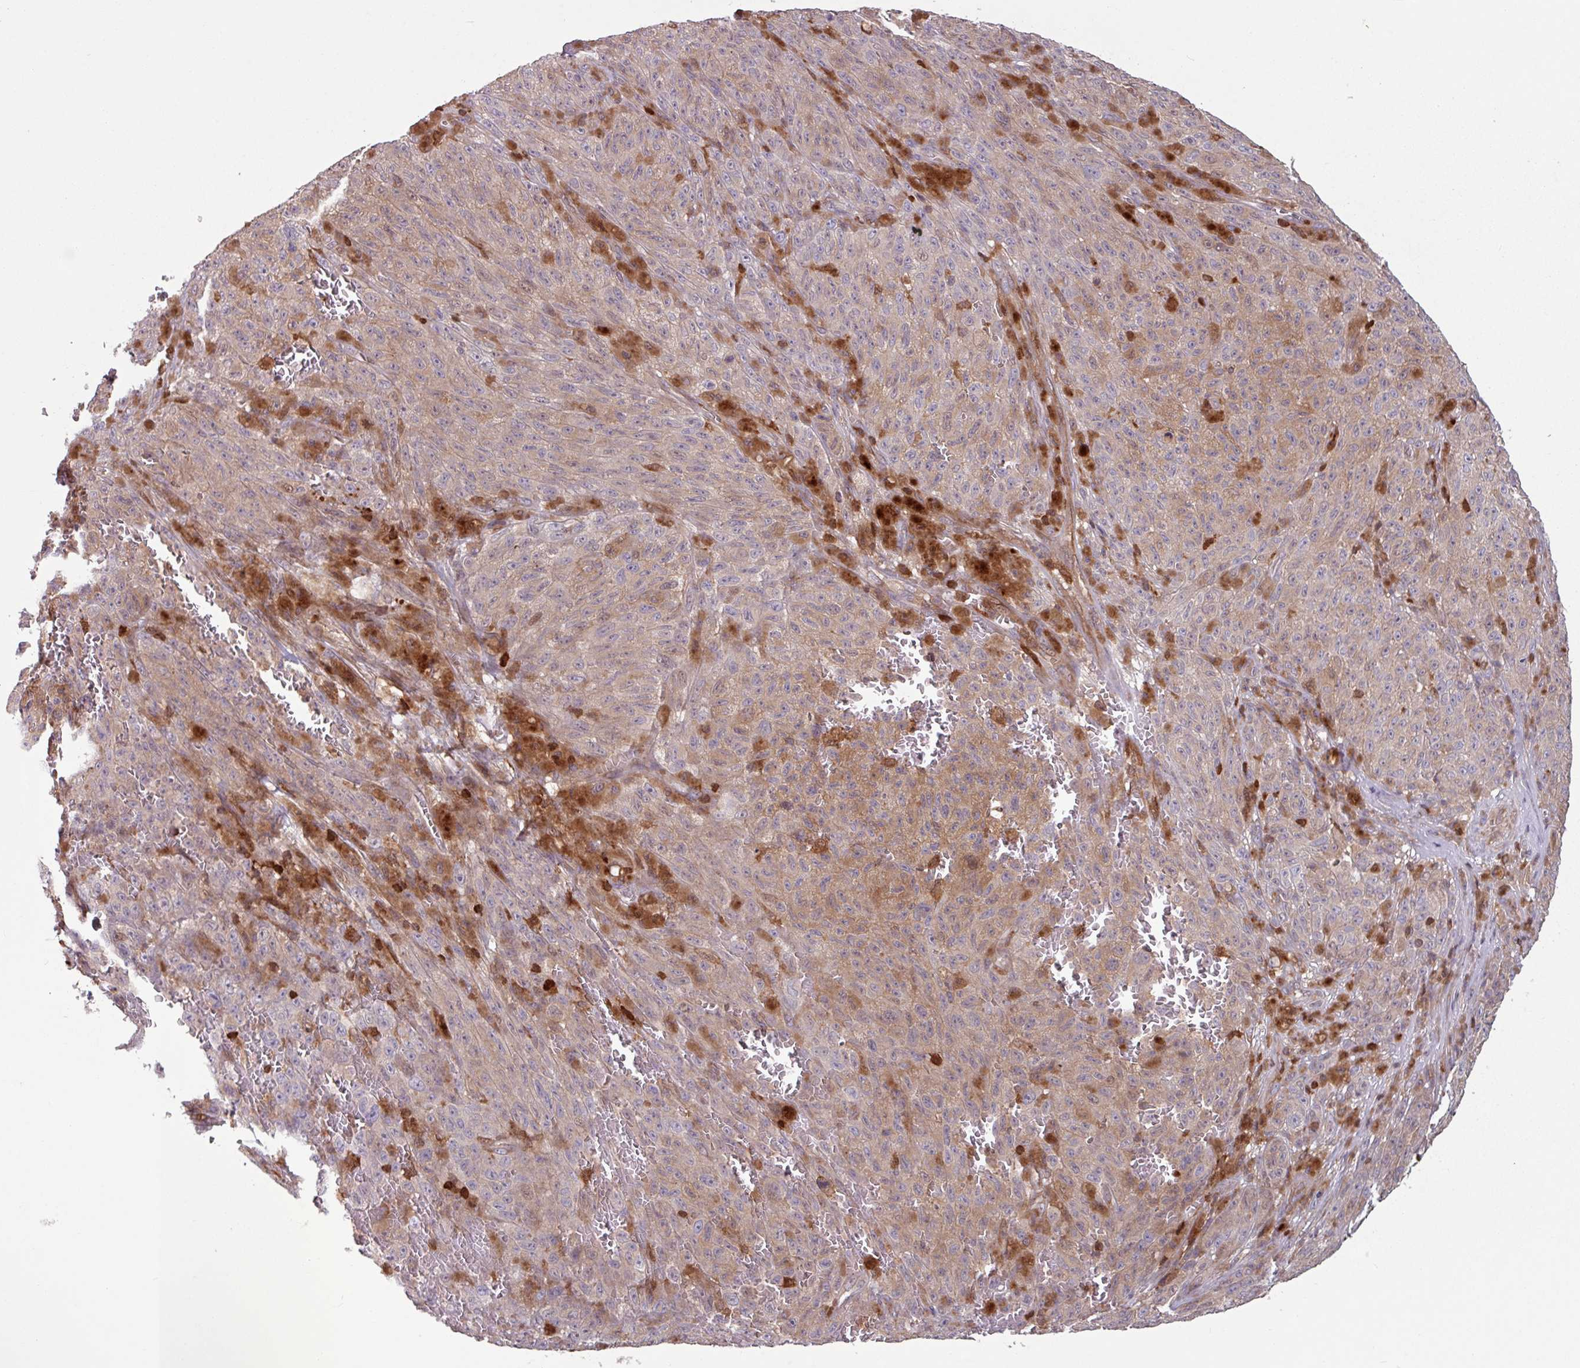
{"staining": {"intensity": "moderate", "quantity": ">75%", "location": "cytoplasmic/membranous"}, "tissue": "melanoma", "cell_type": "Tumor cells", "image_type": "cancer", "snomed": [{"axis": "morphology", "description": "Malignant melanoma, NOS"}, {"axis": "topography", "description": "Skin"}], "caption": "Immunohistochemistry staining of melanoma, which shows medium levels of moderate cytoplasmic/membranous staining in about >75% of tumor cells indicating moderate cytoplasmic/membranous protein expression. The staining was performed using DAB (brown) for protein detection and nuclei were counterstained in hematoxylin (blue).", "gene": "SEC61G", "patient": {"sex": "female", "age": 82}}